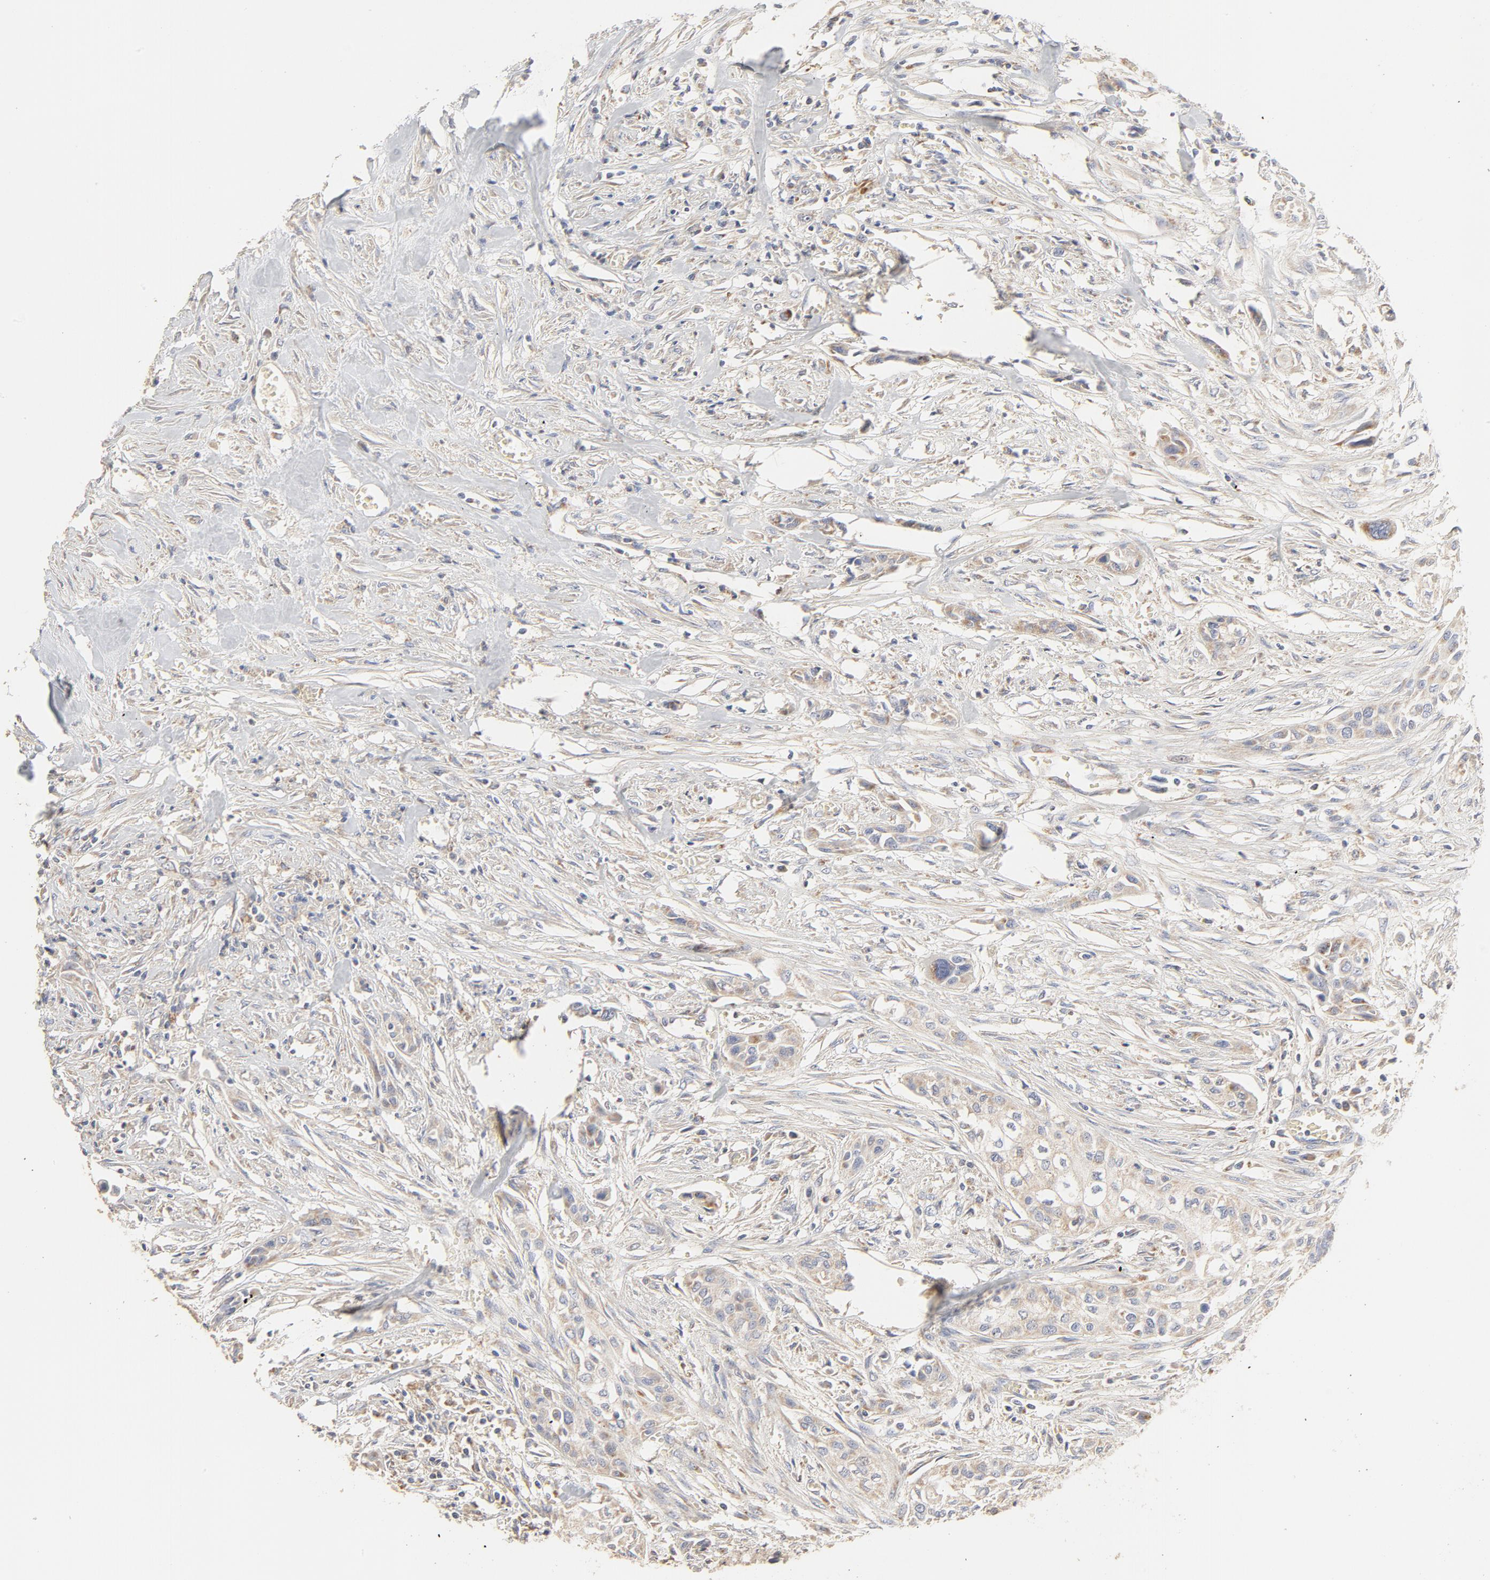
{"staining": {"intensity": "negative", "quantity": "none", "location": "none"}, "tissue": "urothelial cancer", "cell_type": "Tumor cells", "image_type": "cancer", "snomed": [{"axis": "morphology", "description": "Urothelial carcinoma, High grade"}, {"axis": "topography", "description": "Urinary bladder"}], "caption": "Tumor cells show no significant expression in urothelial cancer. The staining was performed using DAB to visualize the protein expression in brown, while the nuclei were stained in blue with hematoxylin (Magnification: 20x).", "gene": "FCGBP", "patient": {"sex": "male", "age": 74}}